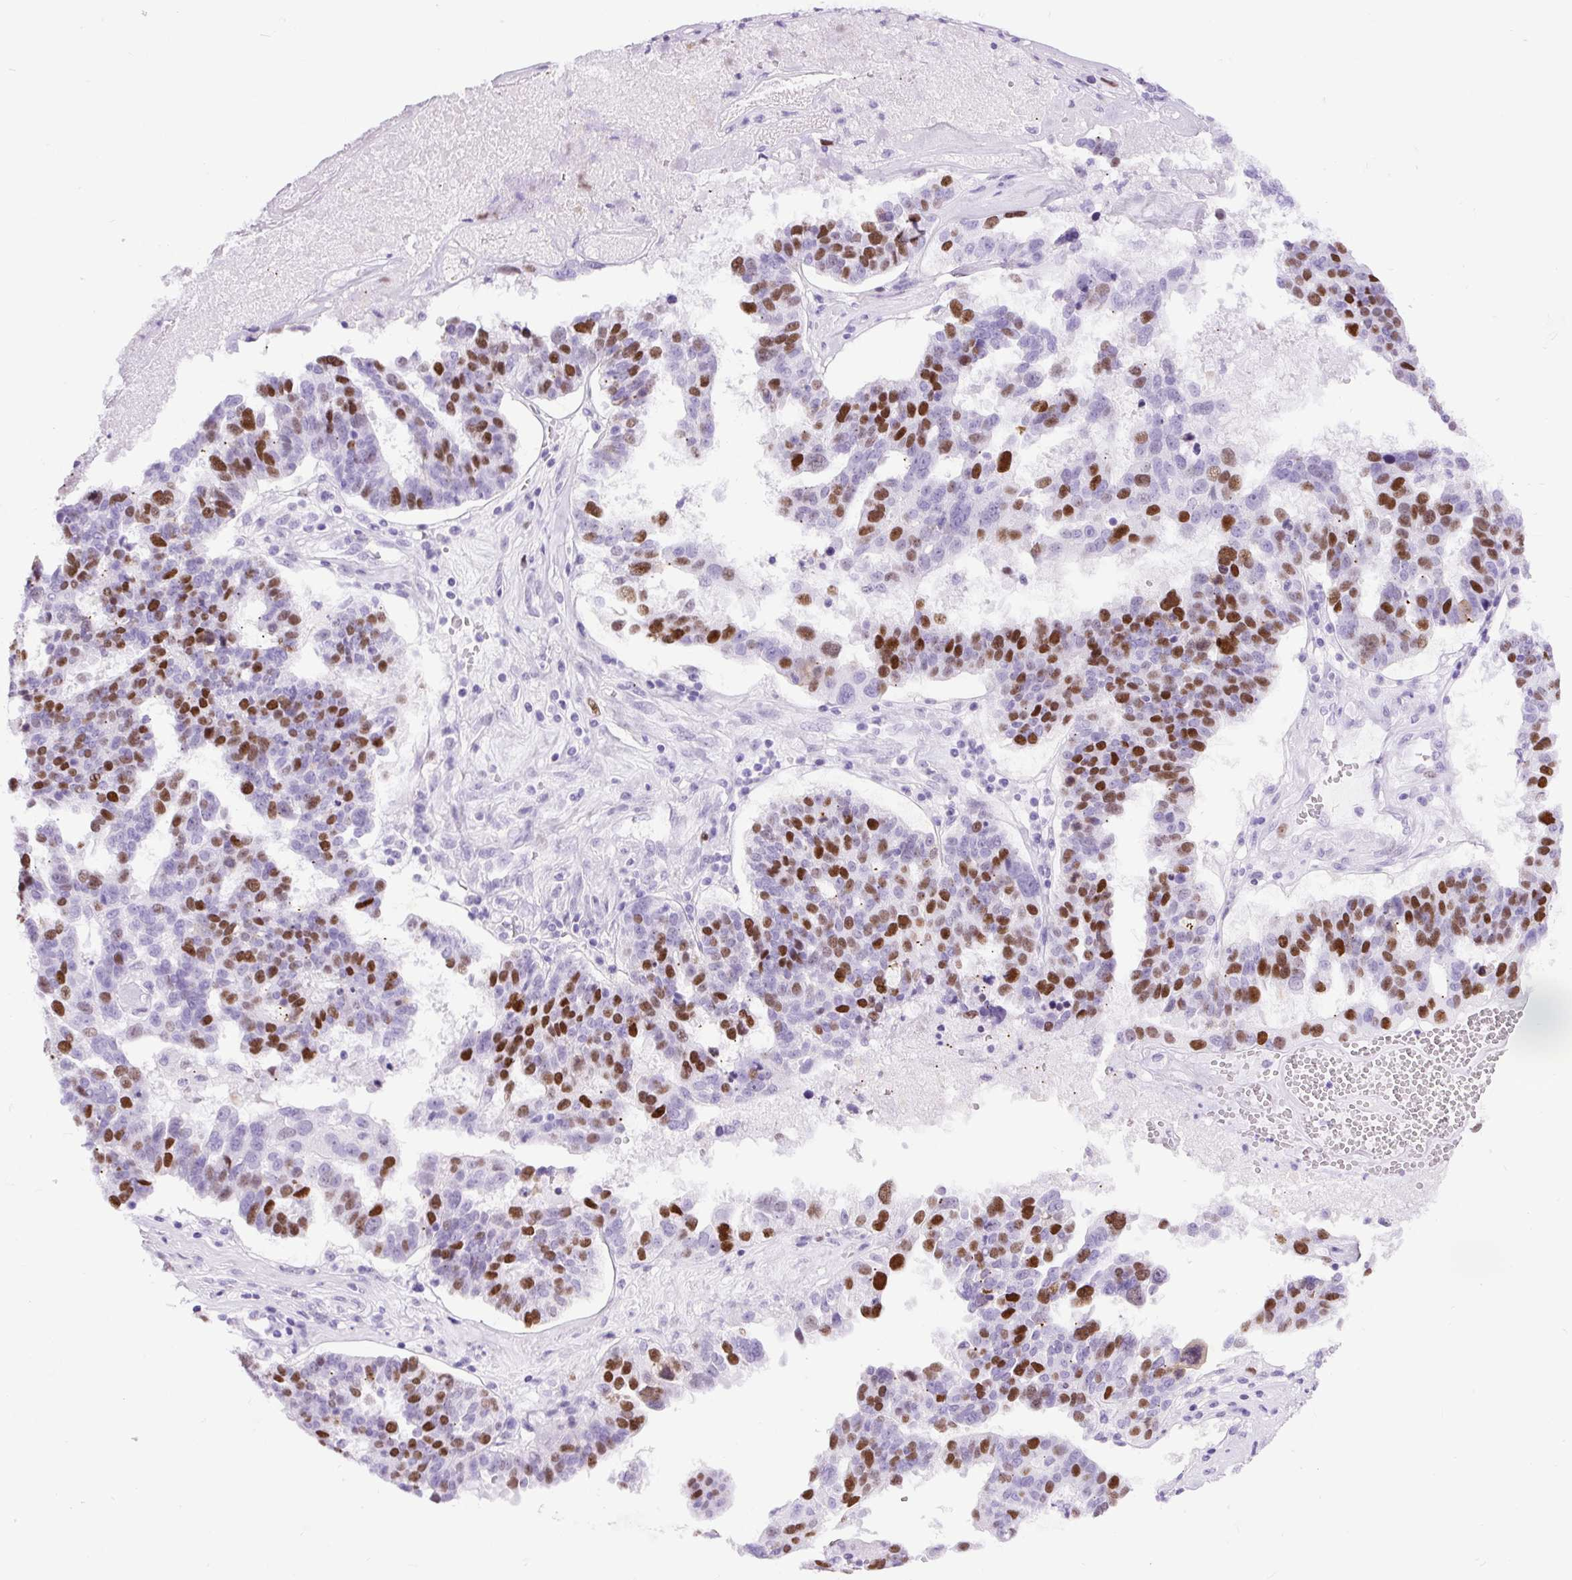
{"staining": {"intensity": "strong", "quantity": "25%-75%", "location": "nuclear"}, "tissue": "ovarian cancer", "cell_type": "Tumor cells", "image_type": "cancer", "snomed": [{"axis": "morphology", "description": "Cystadenocarcinoma, serous, NOS"}, {"axis": "topography", "description": "Ovary"}], "caption": "Brown immunohistochemical staining in ovarian cancer displays strong nuclear staining in approximately 25%-75% of tumor cells.", "gene": "RACGAP1", "patient": {"sex": "female", "age": 59}}